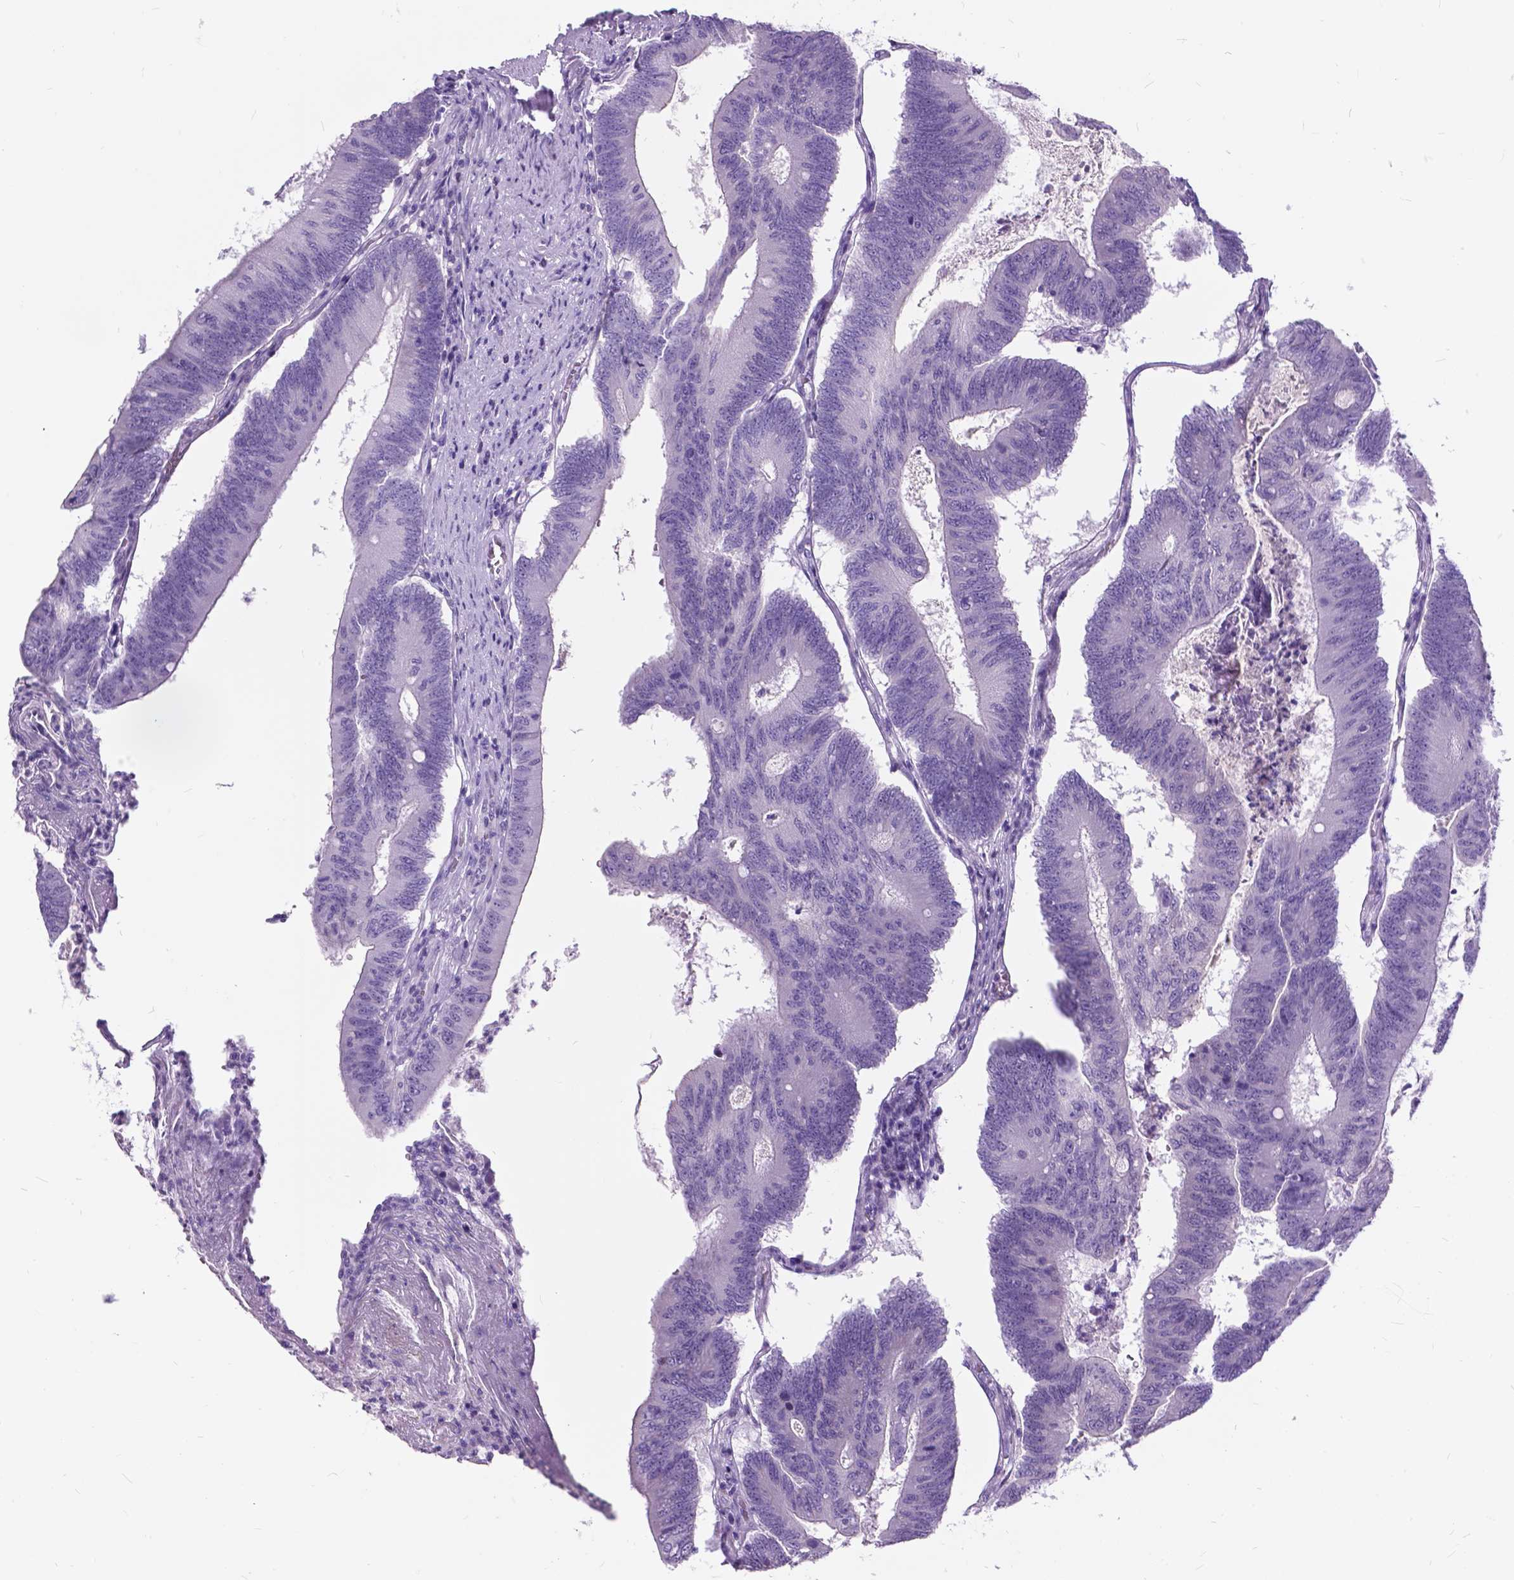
{"staining": {"intensity": "negative", "quantity": "none", "location": "none"}, "tissue": "colorectal cancer", "cell_type": "Tumor cells", "image_type": "cancer", "snomed": [{"axis": "morphology", "description": "Adenocarcinoma, NOS"}, {"axis": "topography", "description": "Colon"}], "caption": "Tumor cells are negative for protein expression in human colorectal cancer. The staining was performed using DAB to visualize the protein expression in brown, while the nuclei were stained in blue with hematoxylin (Magnification: 20x).", "gene": "BSND", "patient": {"sex": "female", "age": 70}}